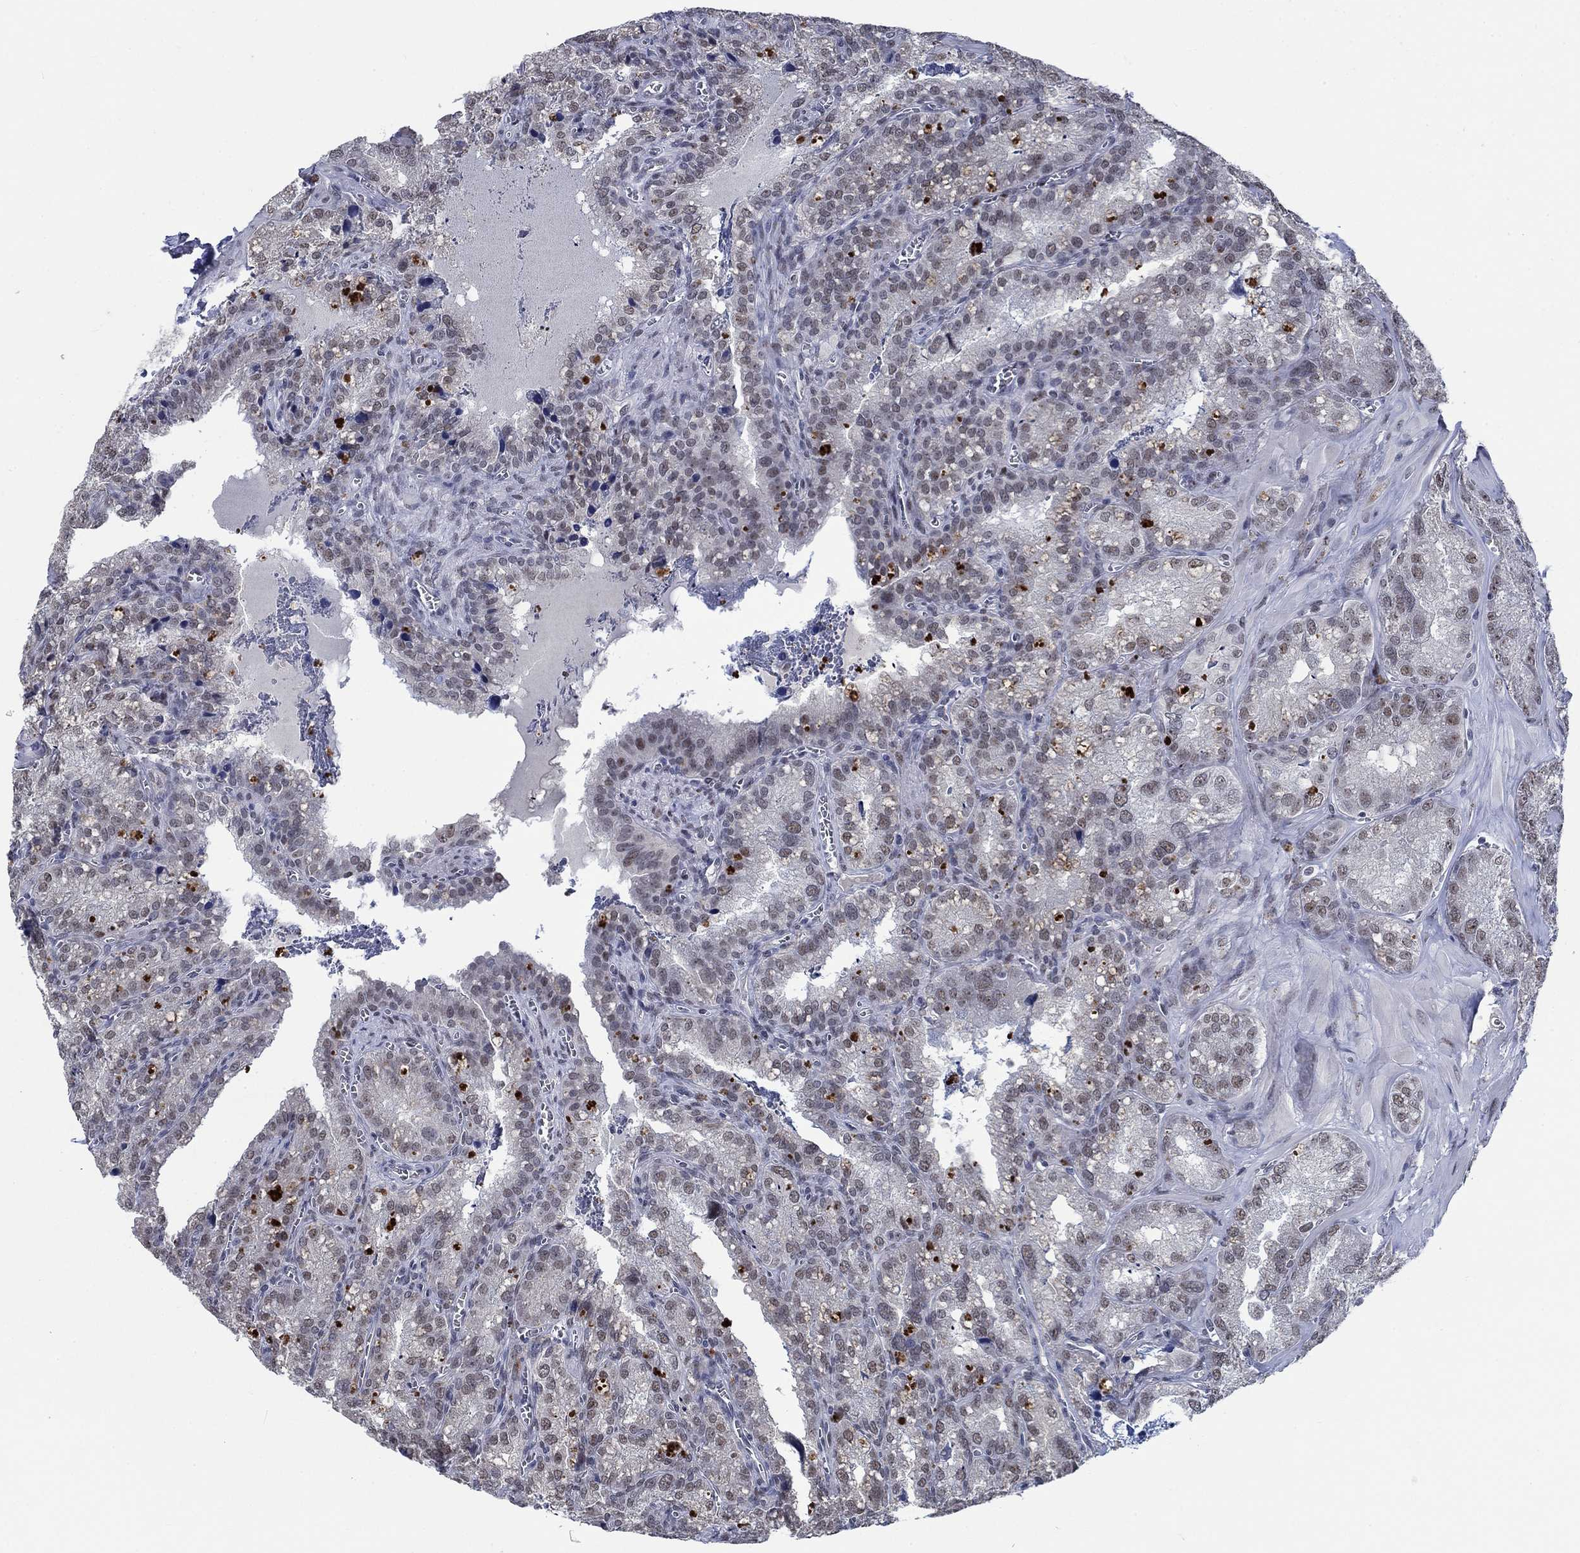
{"staining": {"intensity": "weak", "quantity": "<25%", "location": "nuclear"}, "tissue": "seminal vesicle", "cell_type": "Glandular cells", "image_type": "normal", "snomed": [{"axis": "morphology", "description": "Normal tissue, NOS"}, {"axis": "topography", "description": "Seminal veicle"}], "caption": "This image is of normal seminal vesicle stained with immunohistochemistry (IHC) to label a protein in brown with the nuclei are counter-stained blue. There is no expression in glandular cells.", "gene": "HTN1", "patient": {"sex": "male", "age": 57}}